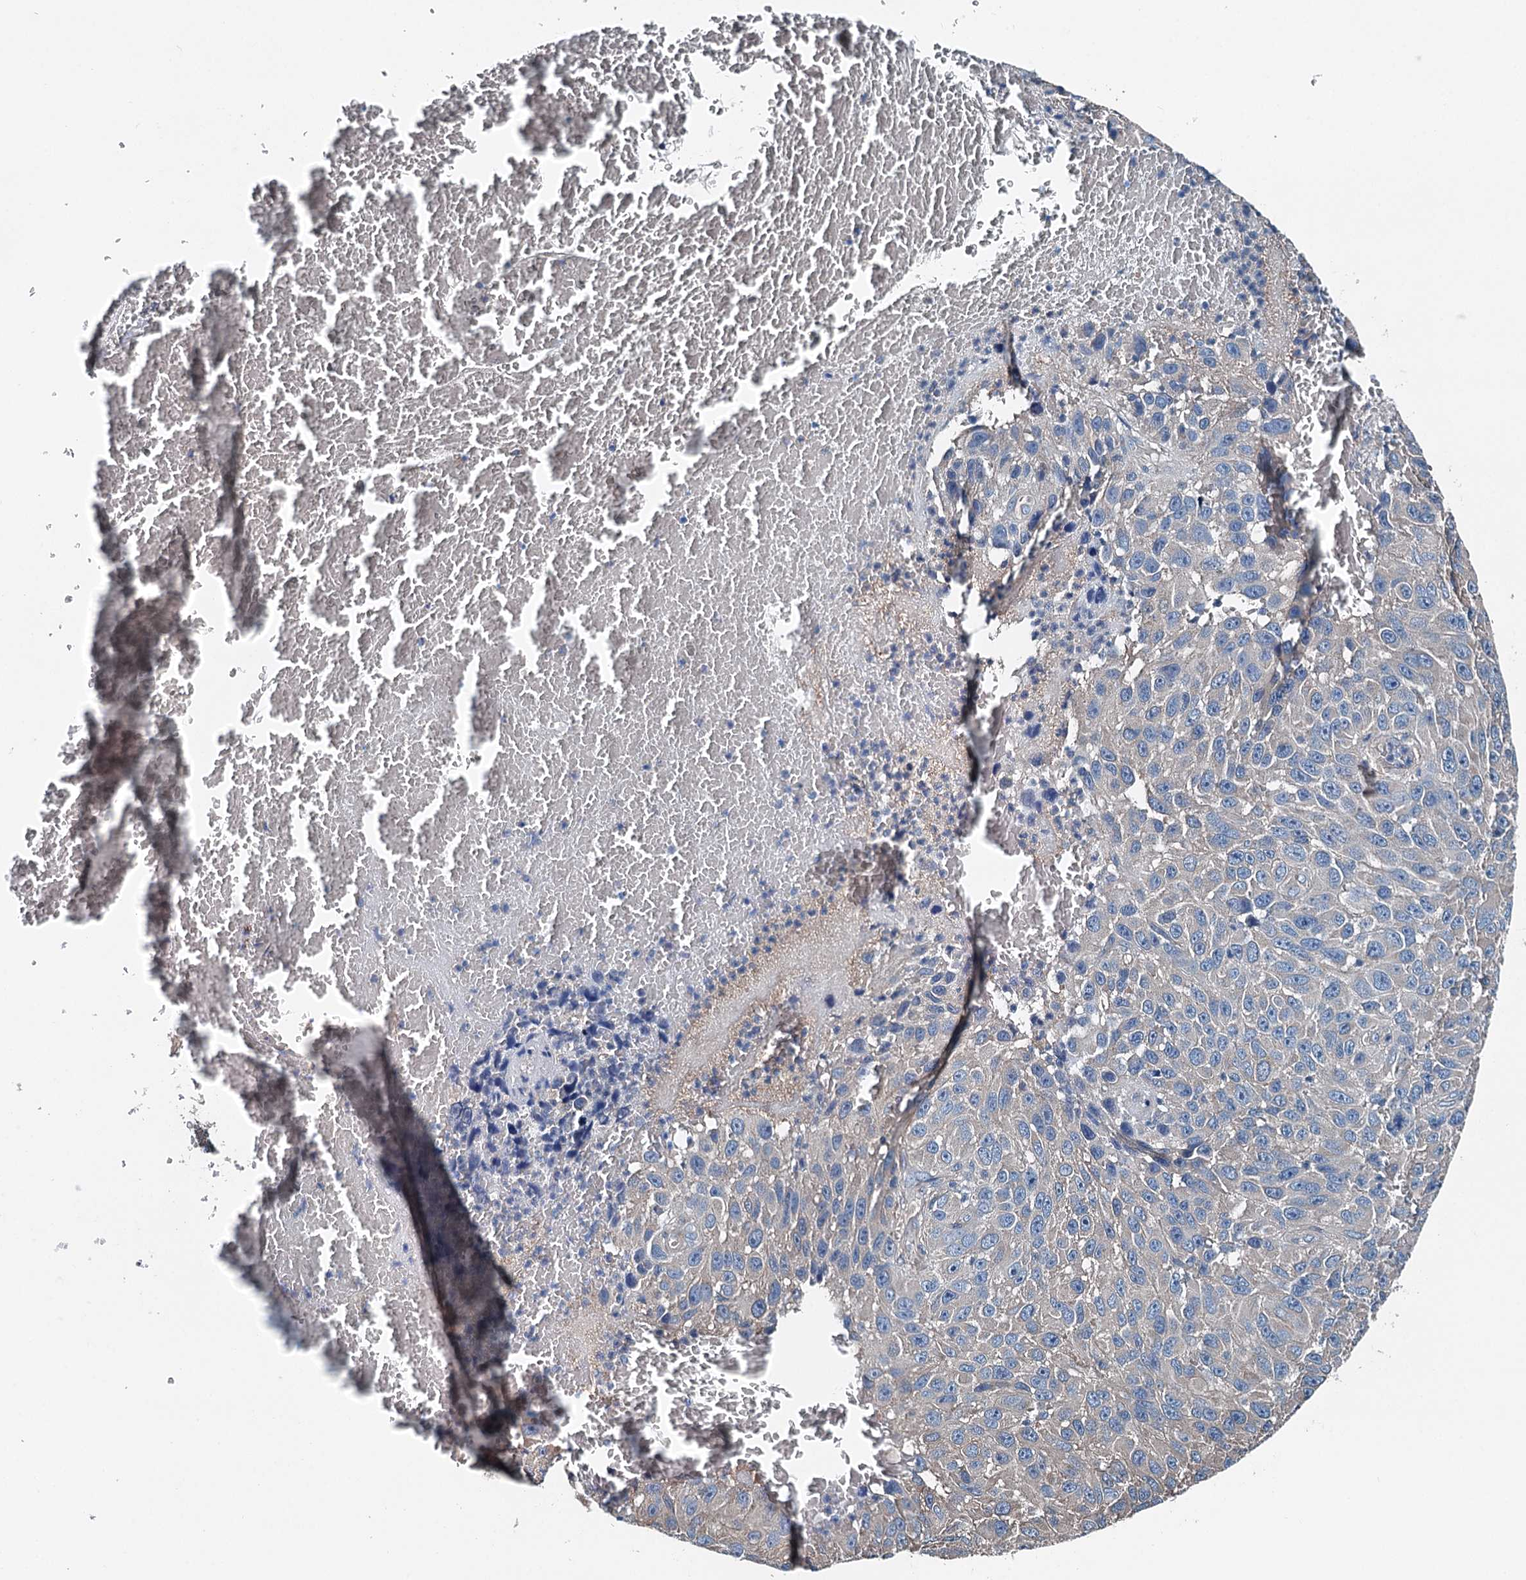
{"staining": {"intensity": "negative", "quantity": "none", "location": "none"}, "tissue": "melanoma", "cell_type": "Tumor cells", "image_type": "cancer", "snomed": [{"axis": "morphology", "description": "Malignant melanoma, NOS"}, {"axis": "topography", "description": "Skin"}], "caption": "Immunohistochemistry (IHC) of human melanoma displays no staining in tumor cells.", "gene": "BHMT", "patient": {"sex": "female", "age": 96}}